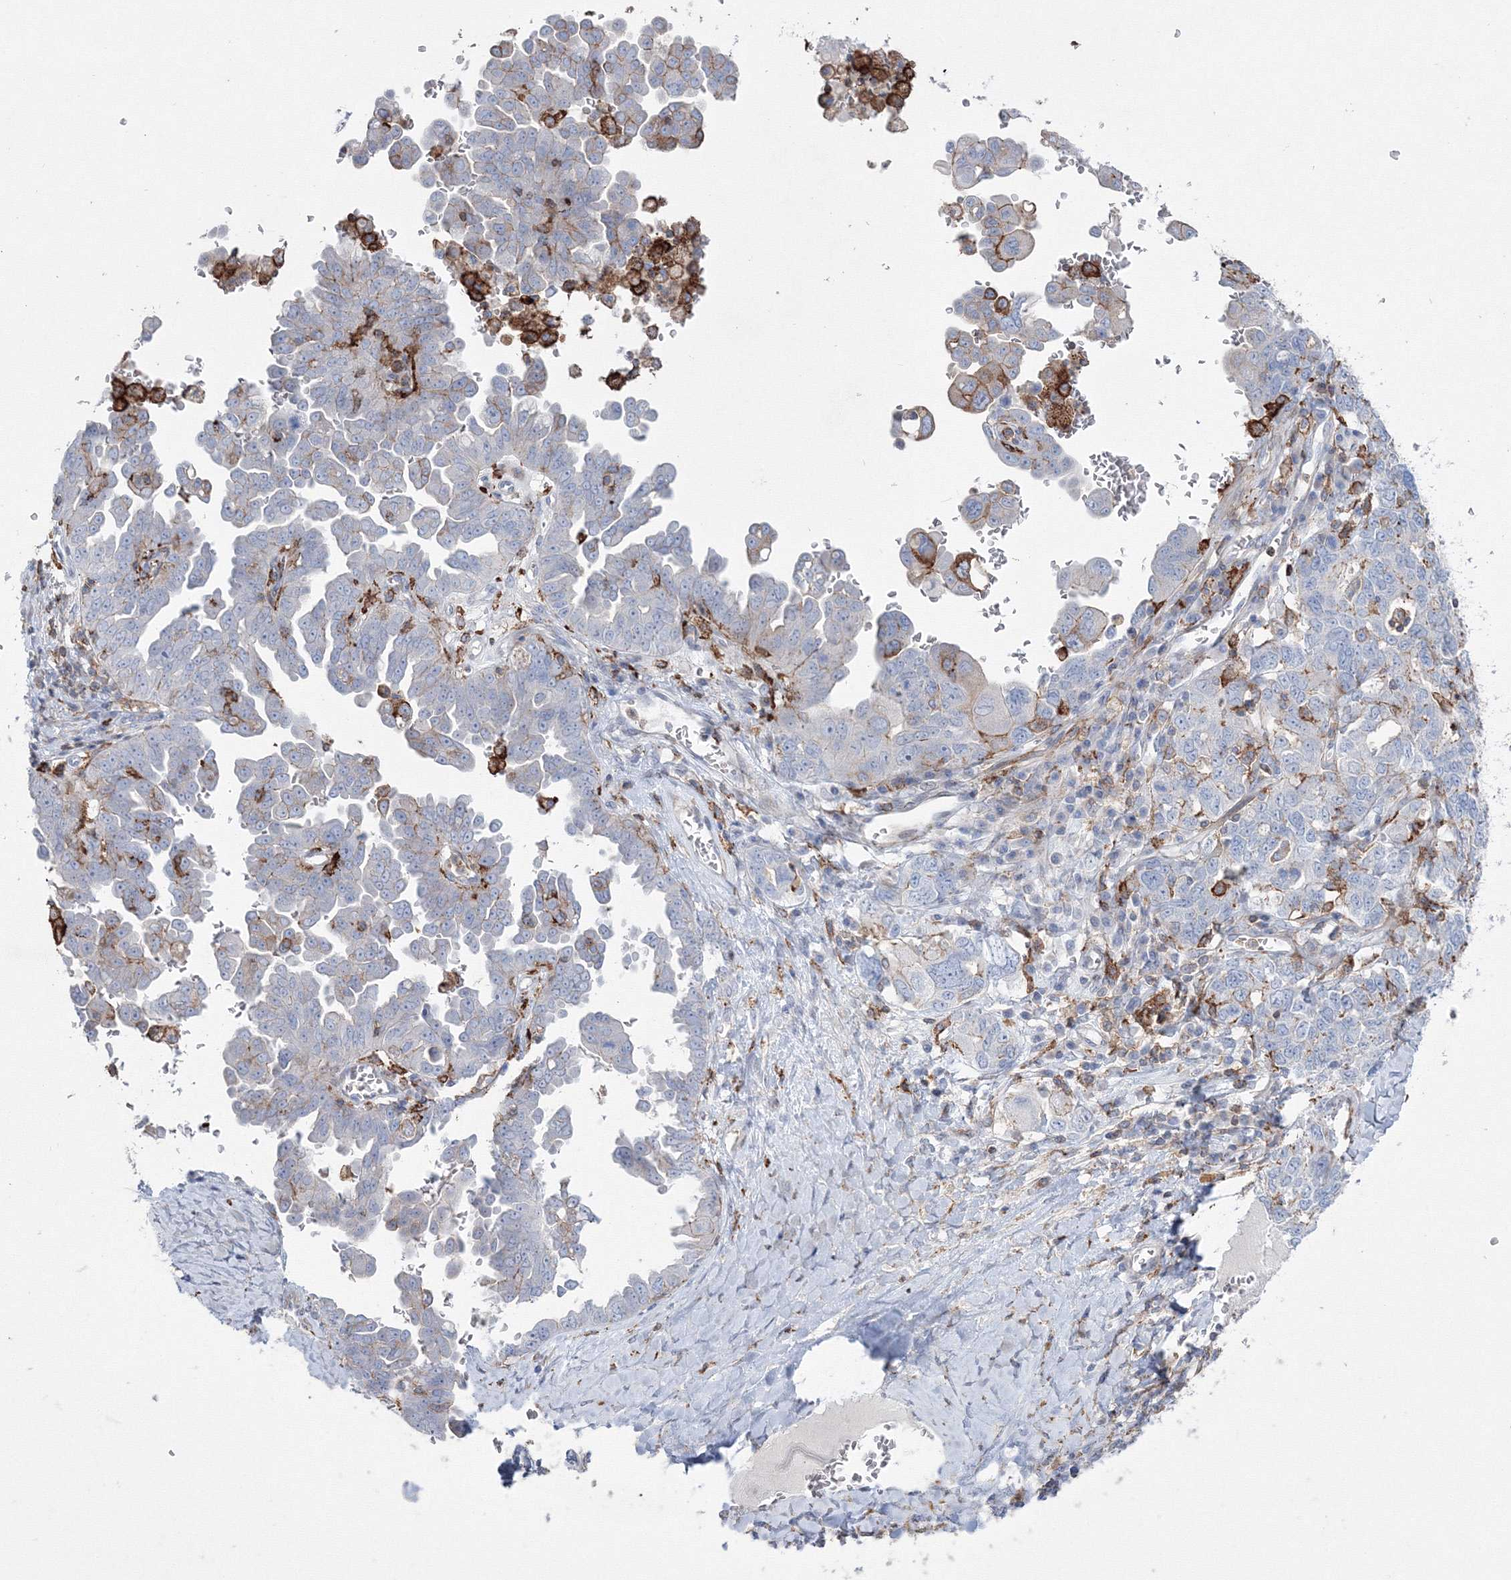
{"staining": {"intensity": "negative", "quantity": "none", "location": "none"}, "tissue": "ovarian cancer", "cell_type": "Tumor cells", "image_type": "cancer", "snomed": [{"axis": "morphology", "description": "Carcinoma, endometroid"}, {"axis": "topography", "description": "Ovary"}], "caption": "An IHC photomicrograph of ovarian cancer is shown. There is no staining in tumor cells of ovarian cancer.", "gene": "GPR82", "patient": {"sex": "female", "age": 62}}